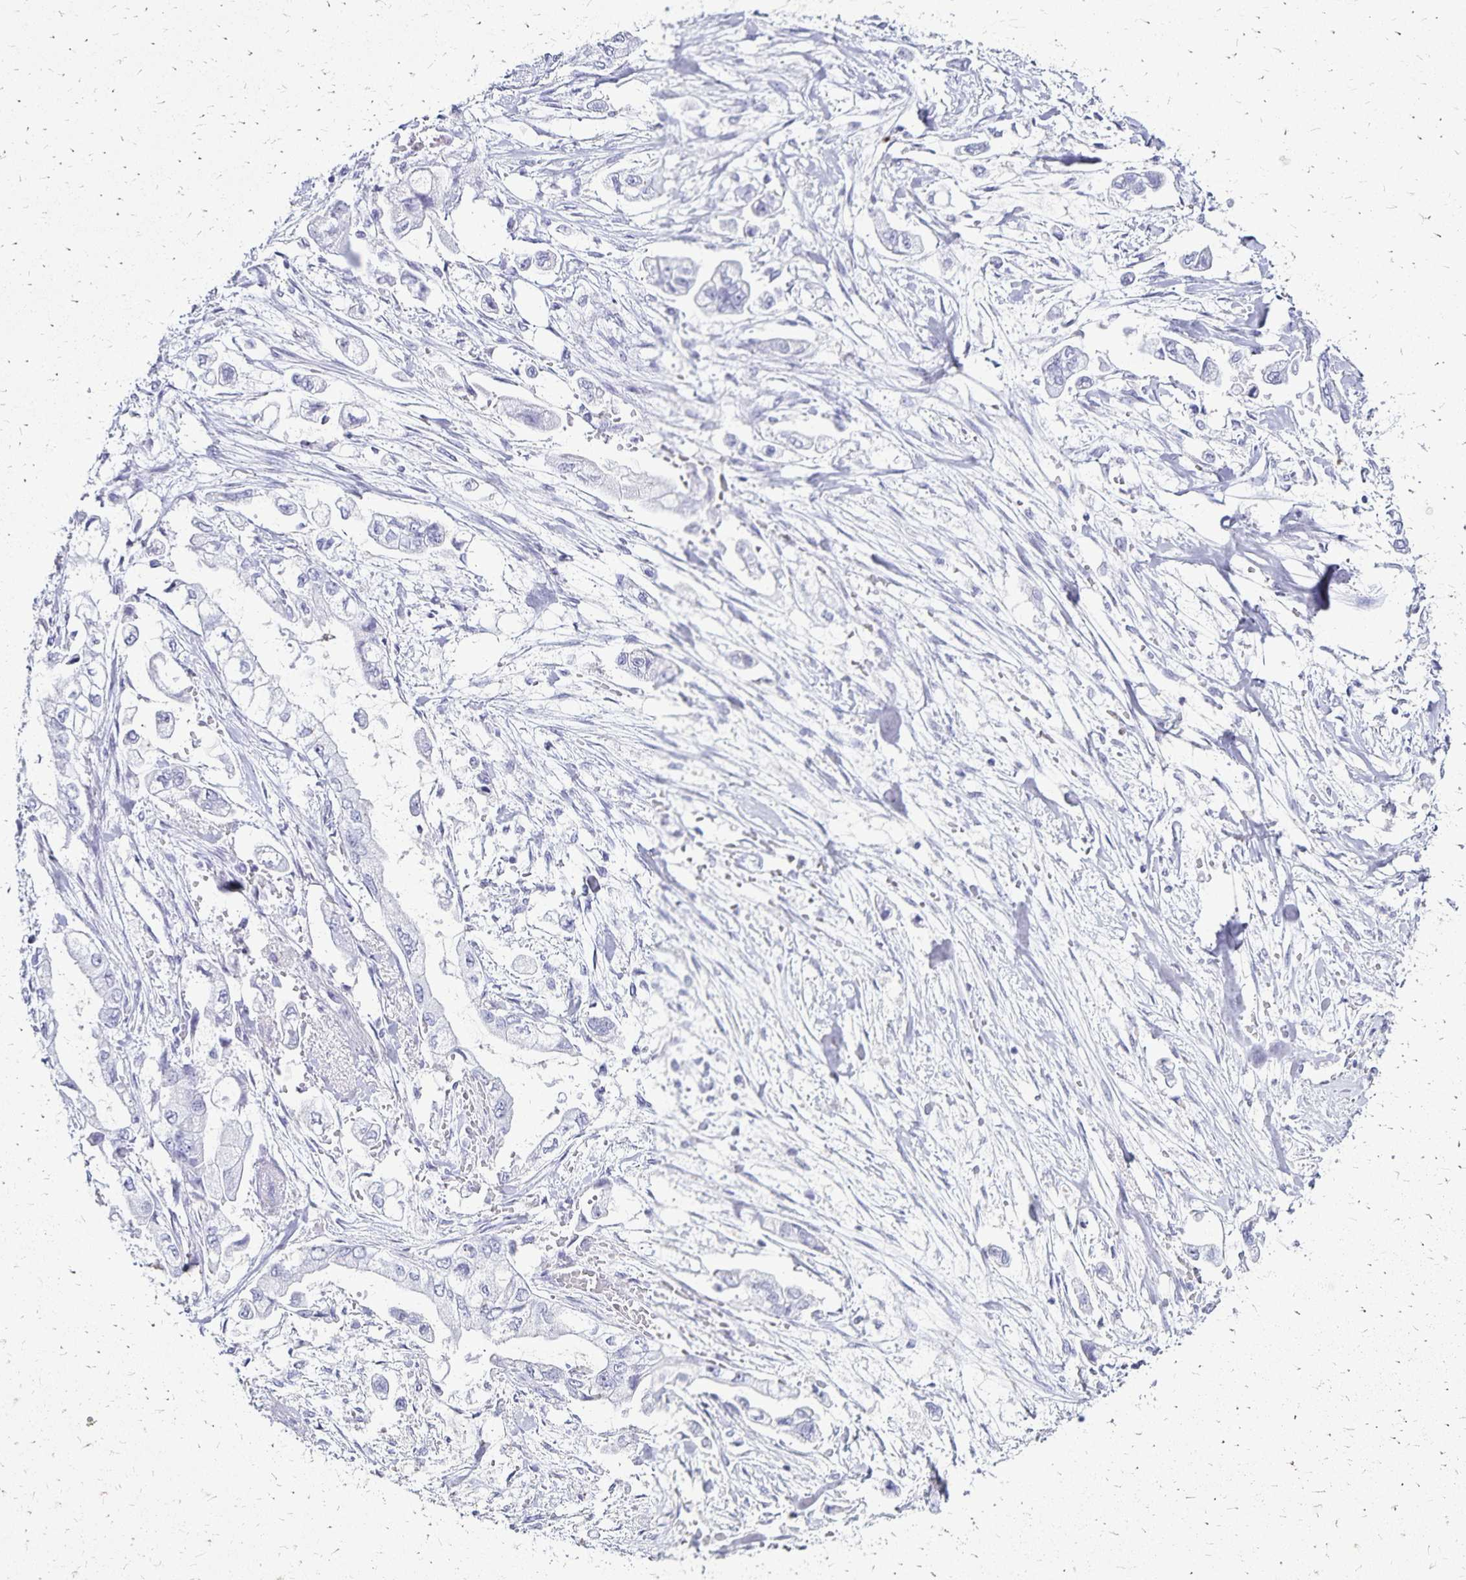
{"staining": {"intensity": "negative", "quantity": "none", "location": "none"}, "tissue": "stomach cancer", "cell_type": "Tumor cells", "image_type": "cancer", "snomed": [{"axis": "morphology", "description": "Adenocarcinoma, NOS"}, {"axis": "topography", "description": "Stomach"}], "caption": "This is an immunohistochemistry (IHC) image of human stomach cancer. There is no positivity in tumor cells.", "gene": "LIN28B", "patient": {"sex": "male", "age": 62}}